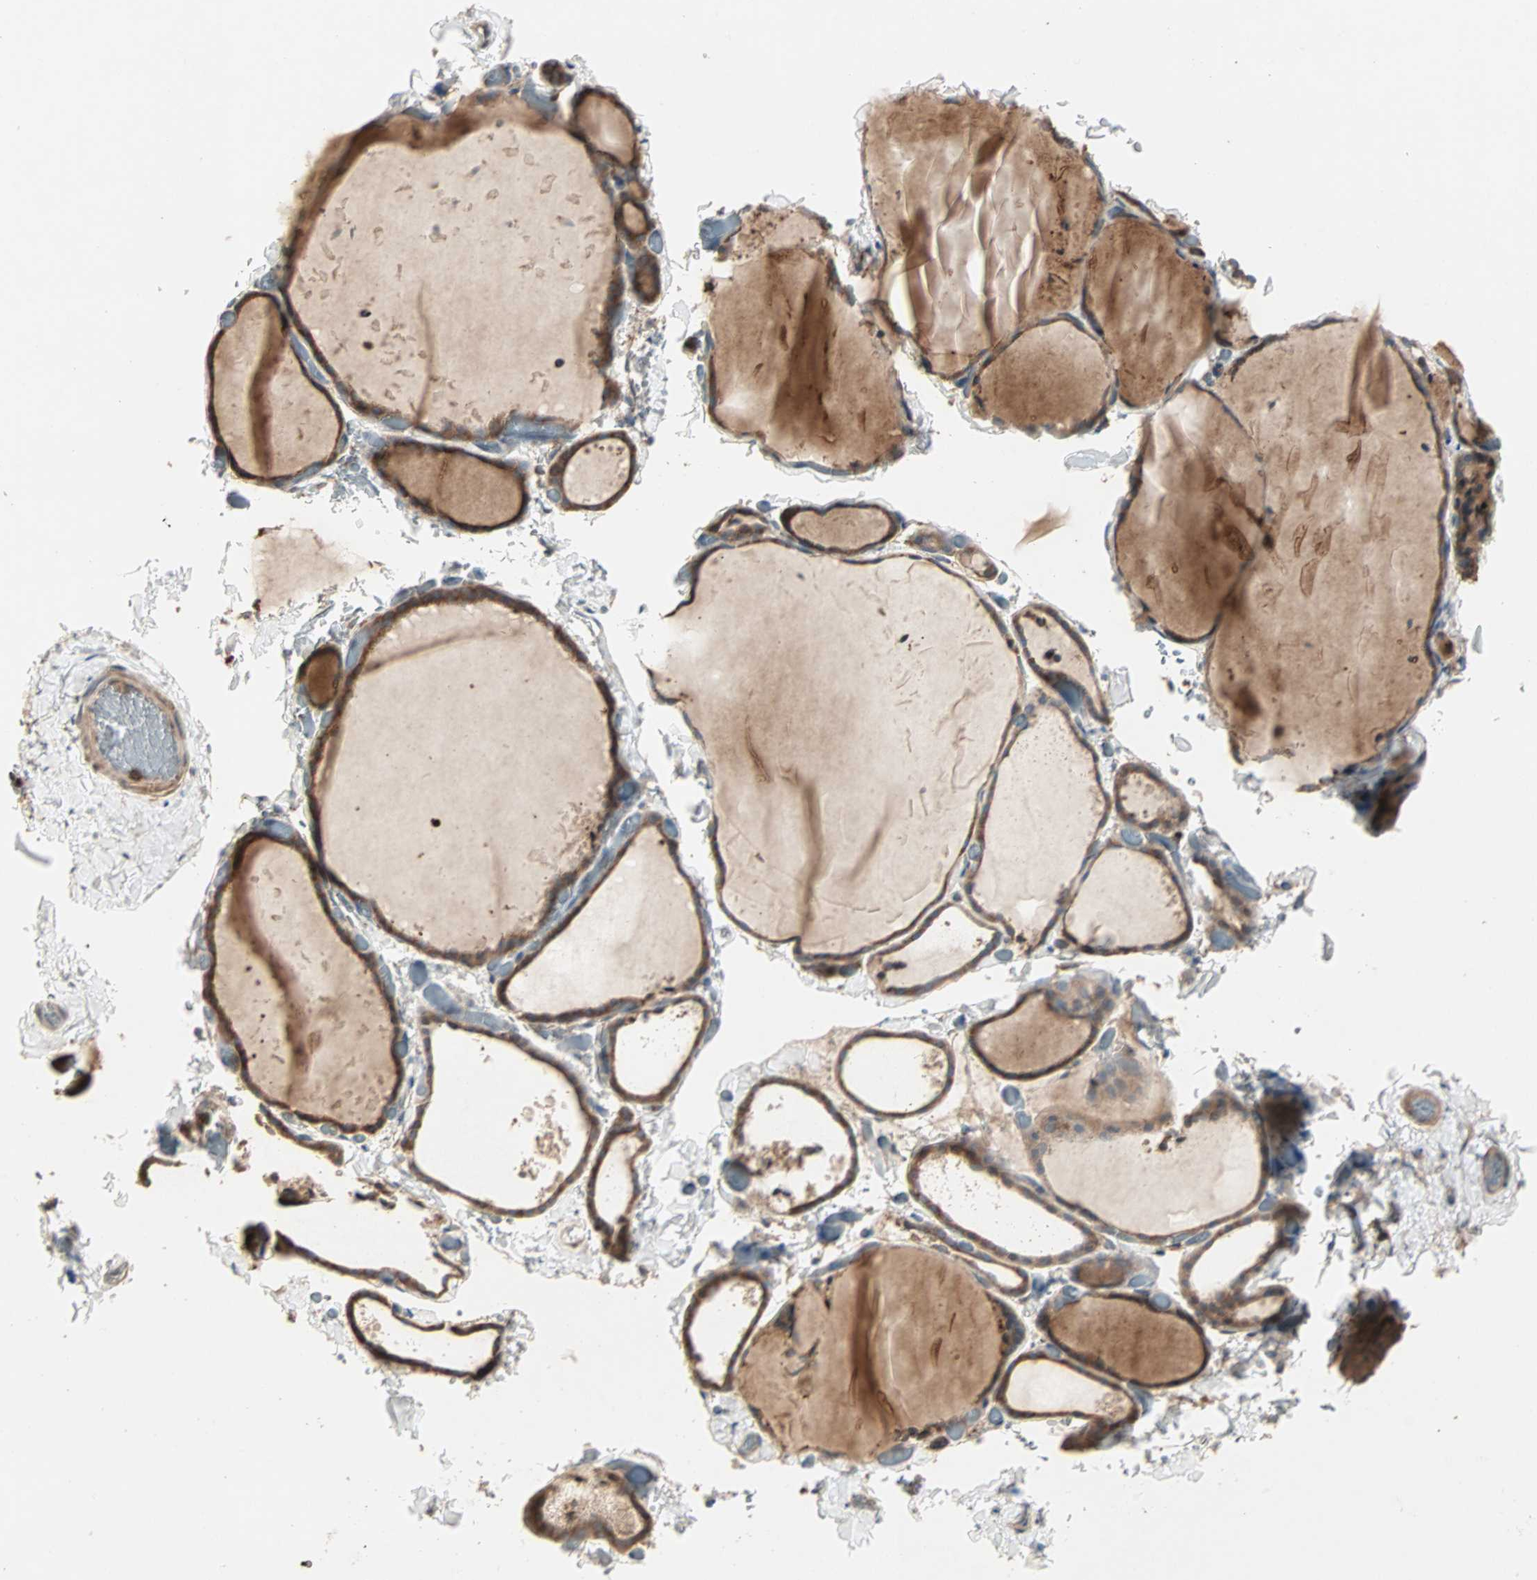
{"staining": {"intensity": "strong", "quantity": ">75%", "location": "cytoplasmic/membranous"}, "tissue": "thyroid gland", "cell_type": "Glandular cells", "image_type": "normal", "snomed": [{"axis": "morphology", "description": "Normal tissue, NOS"}, {"axis": "topography", "description": "Thyroid gland"}], "caption": "Immunohistochemistry image of benign thyroid gland: human thyroid gland stained using IHC demonstrates high levels of strong protein expression localized specifically in the cytoplasmic/membranous of glandular cells, appearing as a cytoplasmic/membranous brown color.", "gene": "GNAI2", "patient": {"sex": "female", "age": 22}}